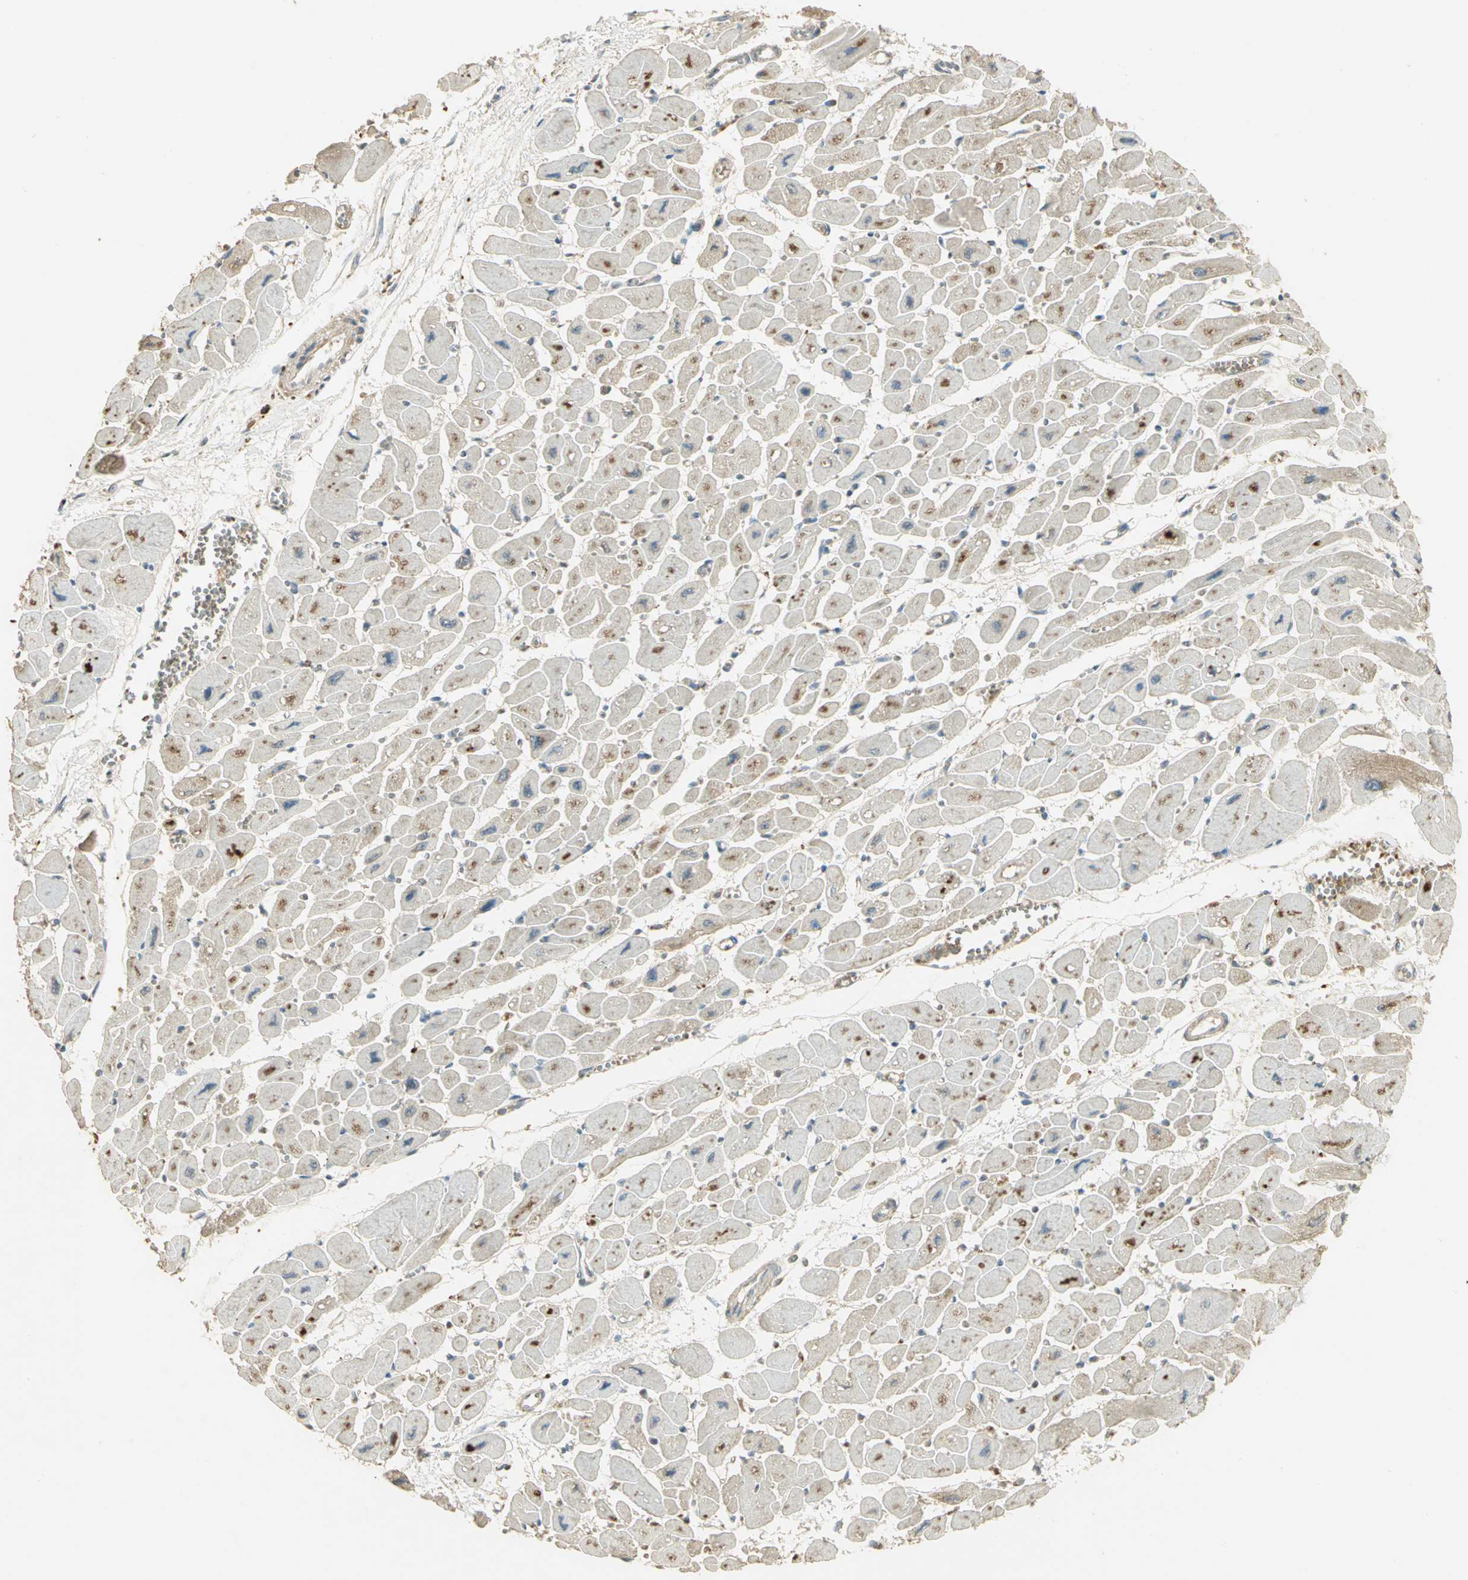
{"staining": {"intensity": "moderate", "quantity": "25%-75%", "location": "cytoplasmic/membranous"}, "tissue": "heart muscle", "cell_type": "Cardiomyocytes", "image_type": "normal", "snomed": [{"axis": "morphology", "description": "Normal tissue, NOS"}, {"axis": "topography", "description": "Heart"}], "caption": "Moderate cytoplasmic/membranous positivity for a protein is appreciated in approximately 25%-75% of cardiomyocytes of normal heart muscle using immunohistochemistry.", "gene": "KEAP1", "patient": {"sex": "female", "age": 54}}